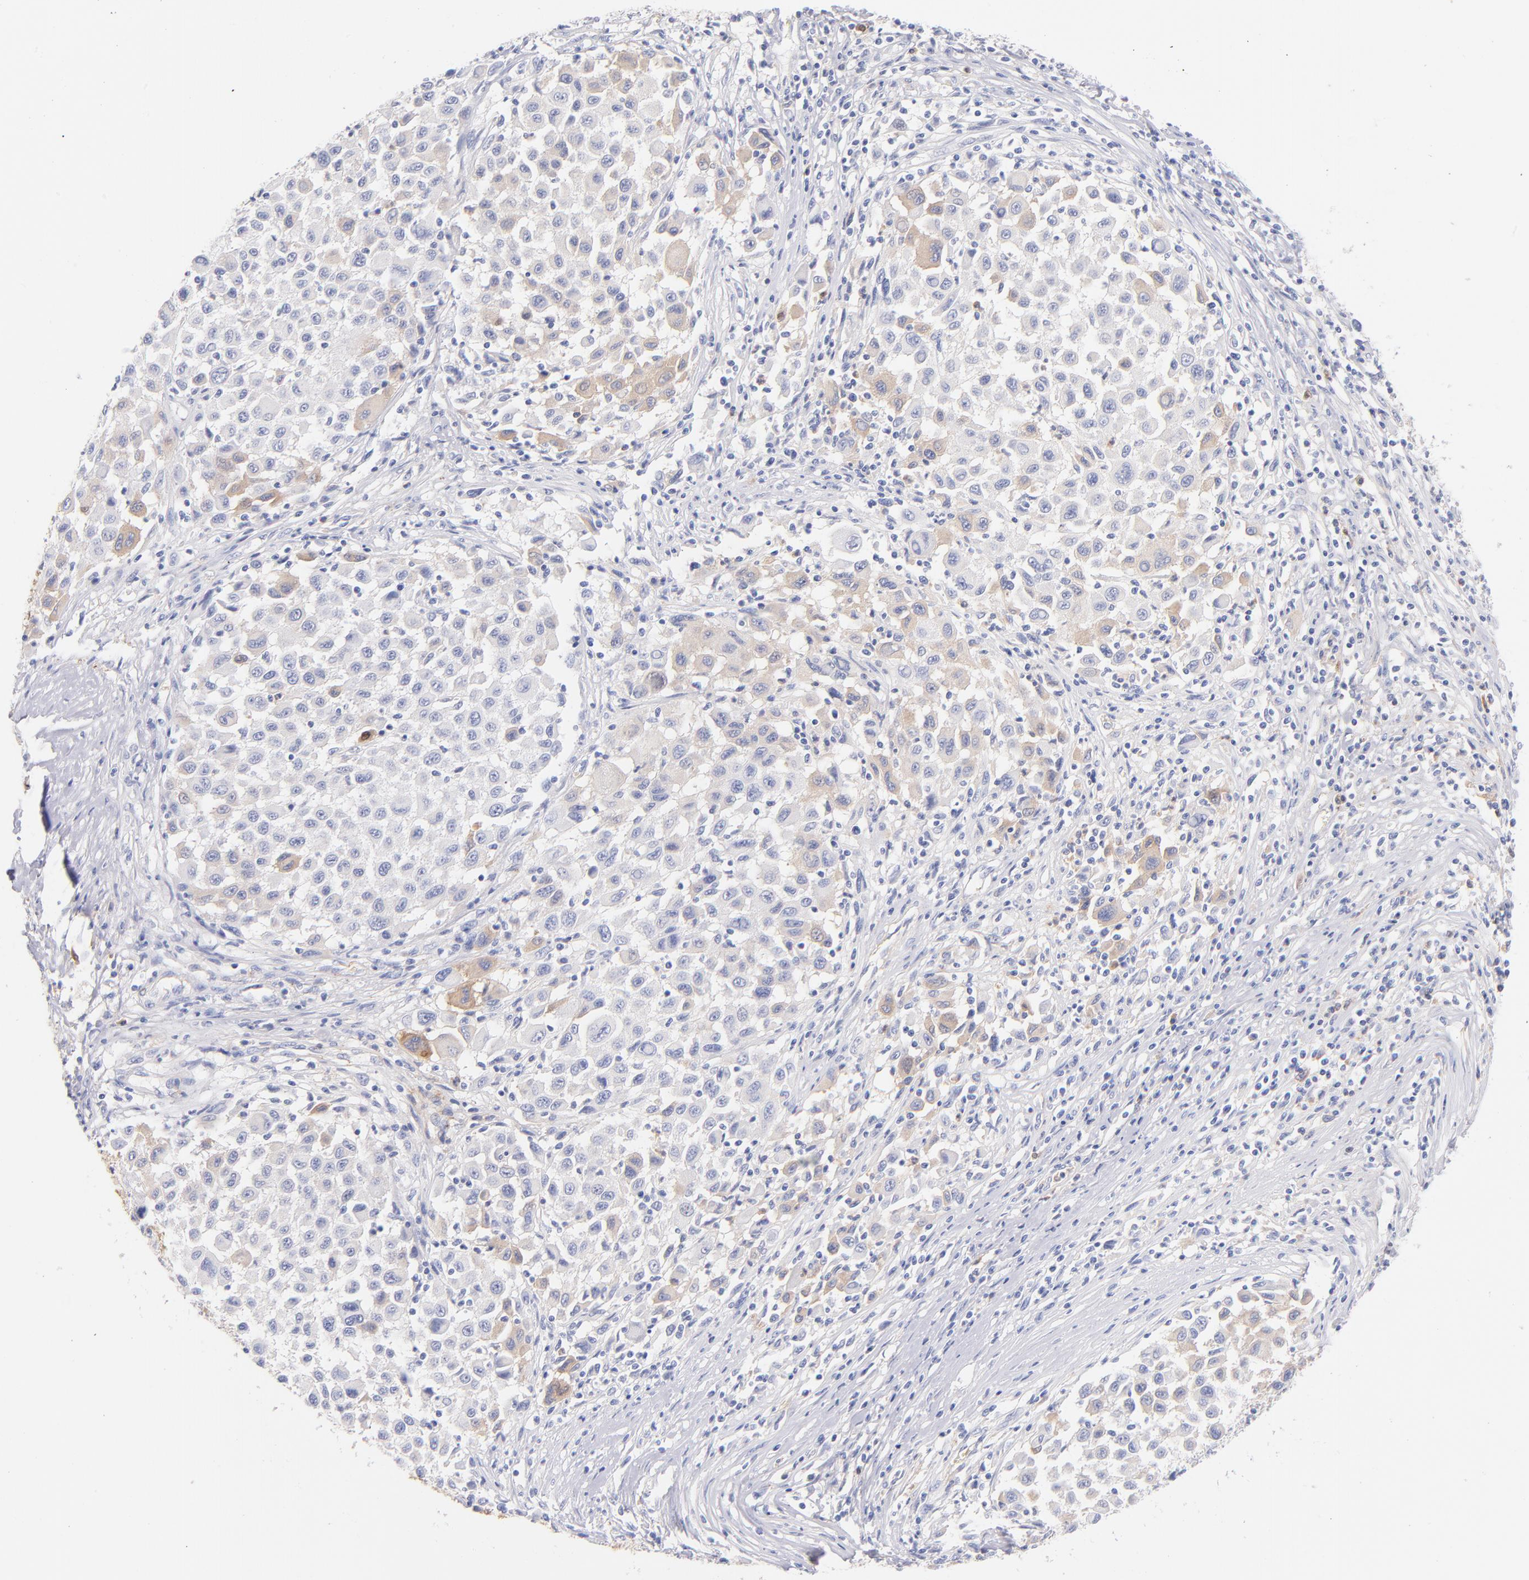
{"staining": {"intensity": "weak", "quantity": "<25%", "location": "cytoplasmic/membranous"}, "tissue": "melanoma", "cell_type": "Tumor cells", "image_type": "cancer", "snomed": [{"axis": "morphology", "description": "Malignant melanoma, Metastatic site"}, {"axis": "topography", "description": "Lymph node"}], "caption": "Tumor cells are negative for brown protein staining in melanoma. (DAB IHC, high magnification).", "gene": "HP", "patient": {"sex": "male", "age": 61}}